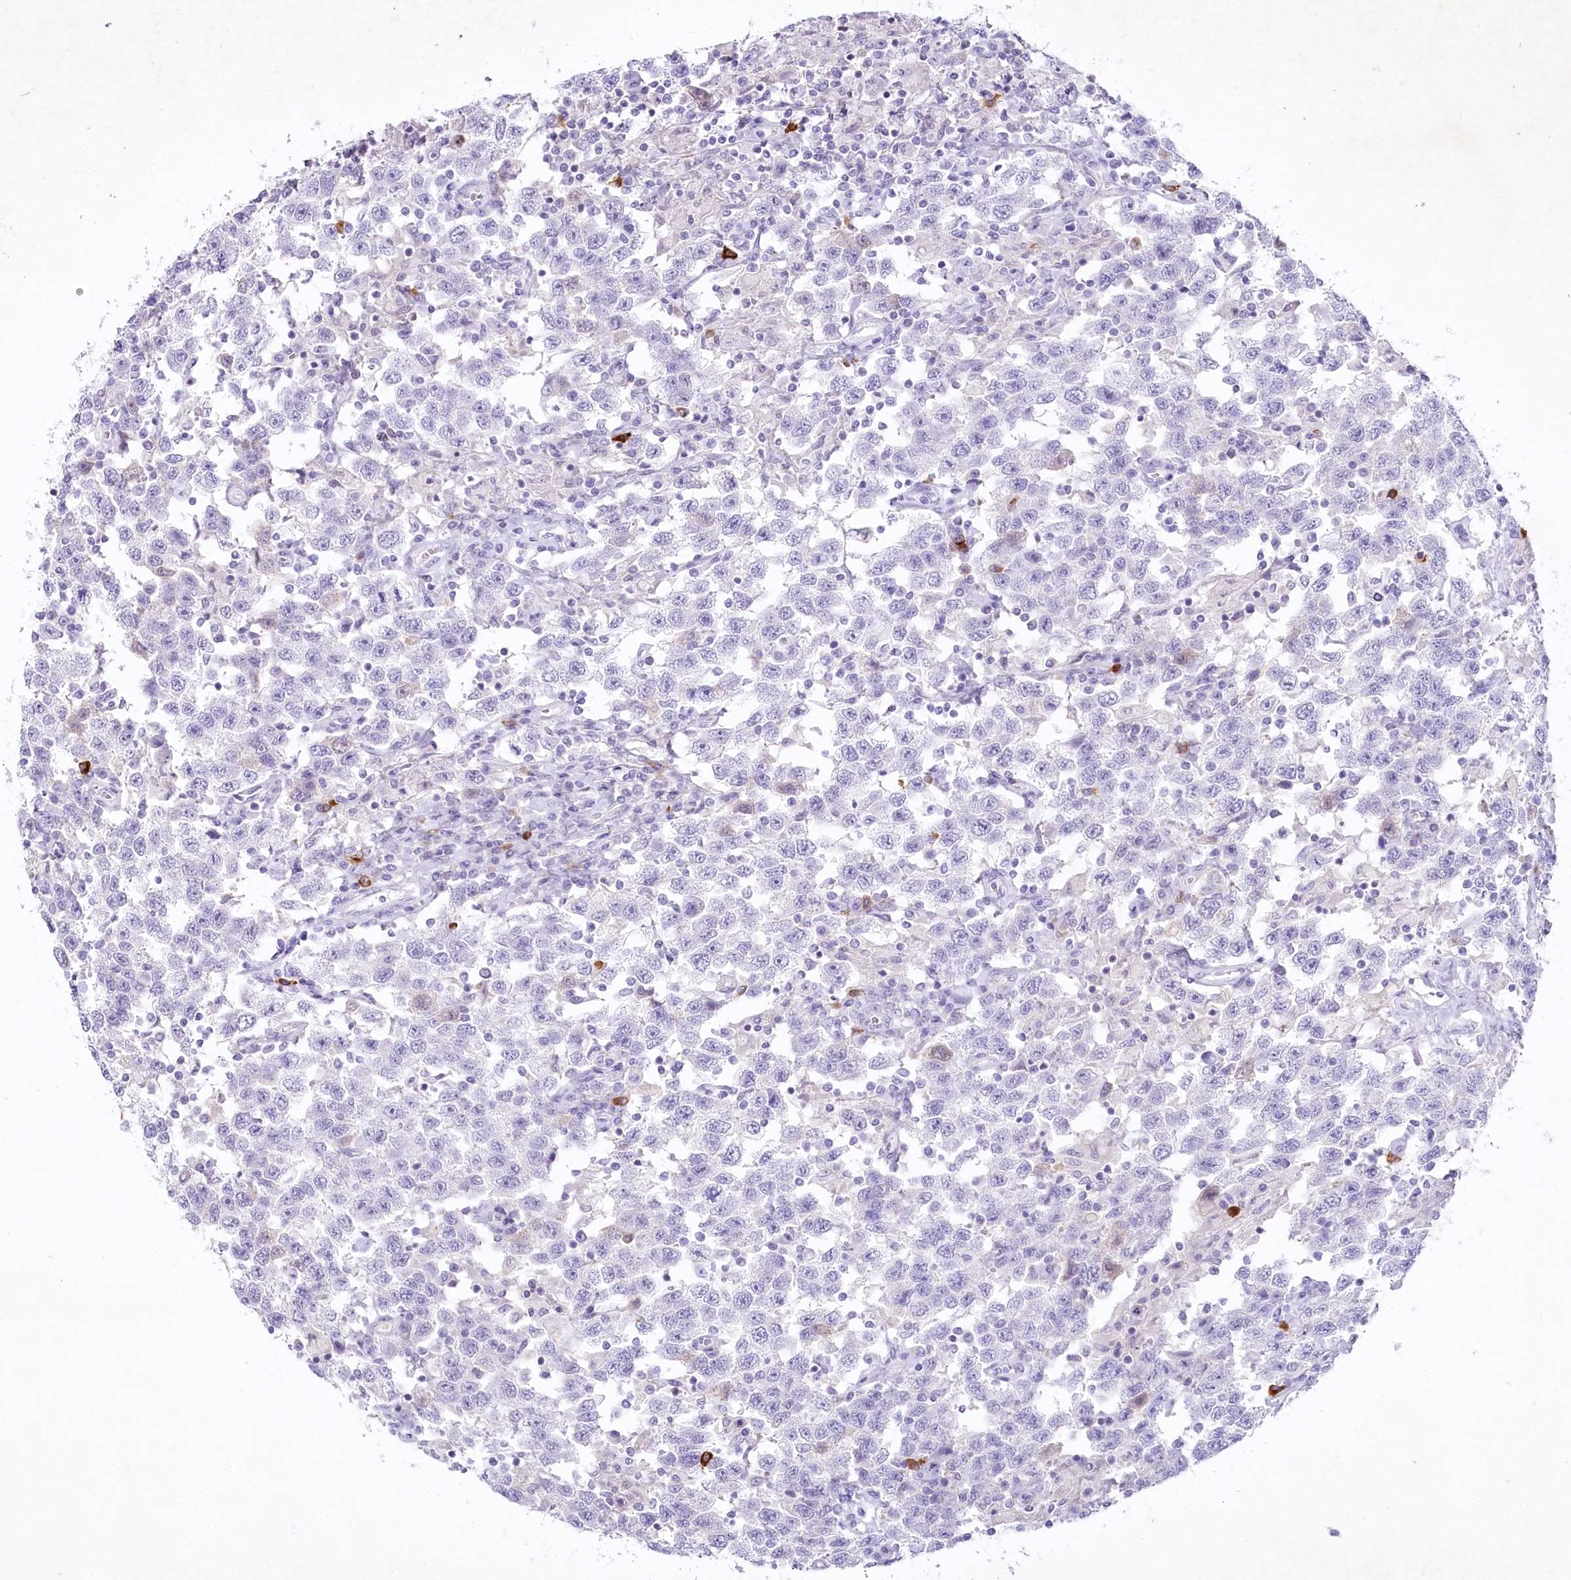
{"staining": {"intensity": "negative", "quantity": "none", "location": "none"}, "tissue": "testis cancer", "cell_type": "Tumor cells", "image_type": "cancer", "snomed": [{"axis": "morphology", "description": "Seminoma, NOS"}, {"axis": "topography", "description": "Testis"}], "caption": "Human testis cancer stained for a protein using immunohistochemistry demonstrates no staining in tumor cells.", "gene": "MYOZ1", "patient": {"sex": "male", "age": 41}}